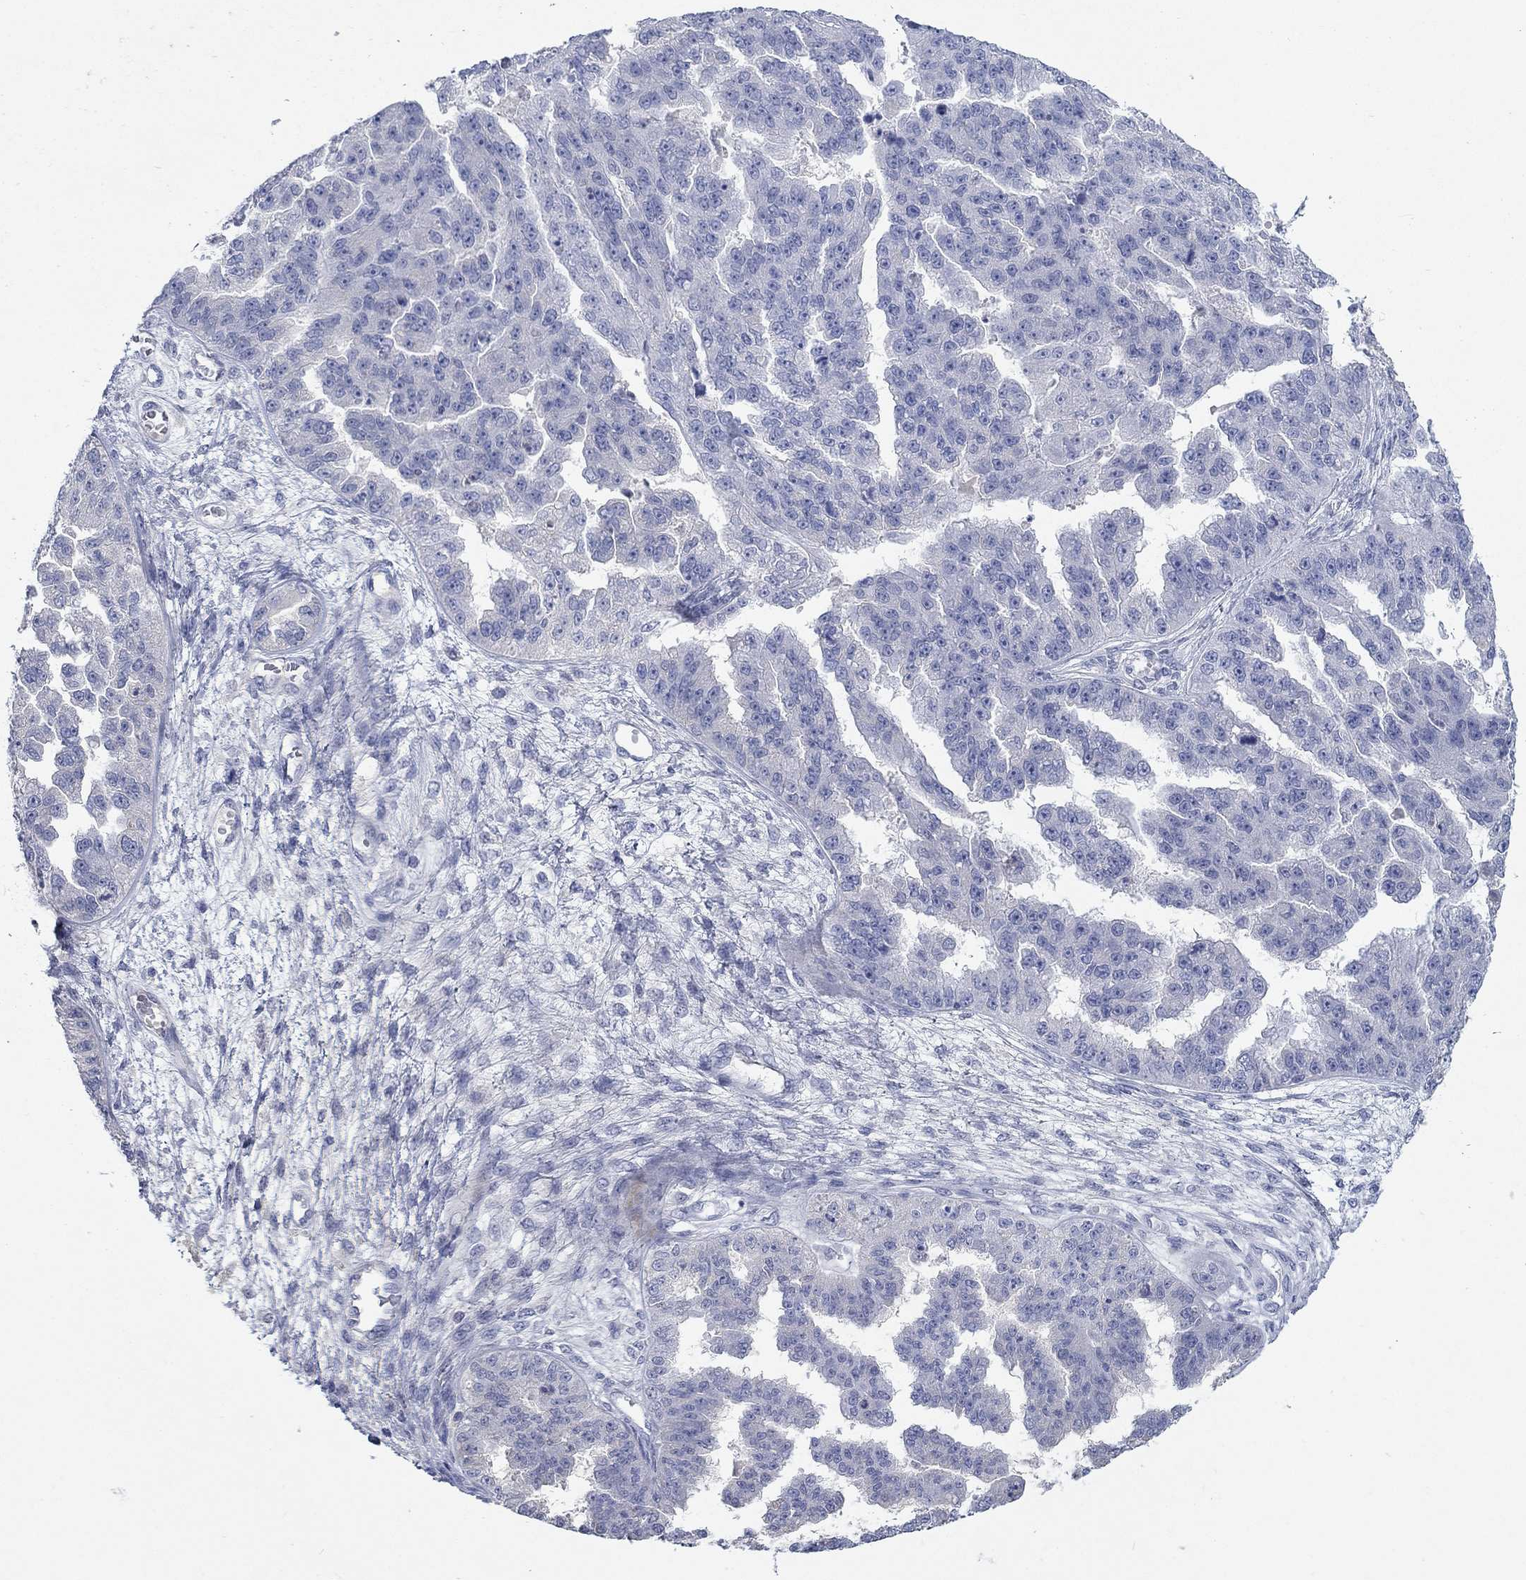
{"staining": {"intensity": "negative", "quantity": "none", "location": "none"}, "tissue": "ovarian cancer", "cell_type": "Tumor cells", "image_type": "cancer", "snomed": [{"axis": "morphology", "description": "Cystadenocarcinoma, serous, NOS"}, {"axis": "topography", "description": "Ovary"}], "caption": "DAB (3,3'-diaminobenzidine) immunohistochemical staining of human ovarian serous cystadenocarcinoma shows no significant positivity in tumor cells.", "gene": "TMEM249", "patient": {"sex": "female", "age": 58}}